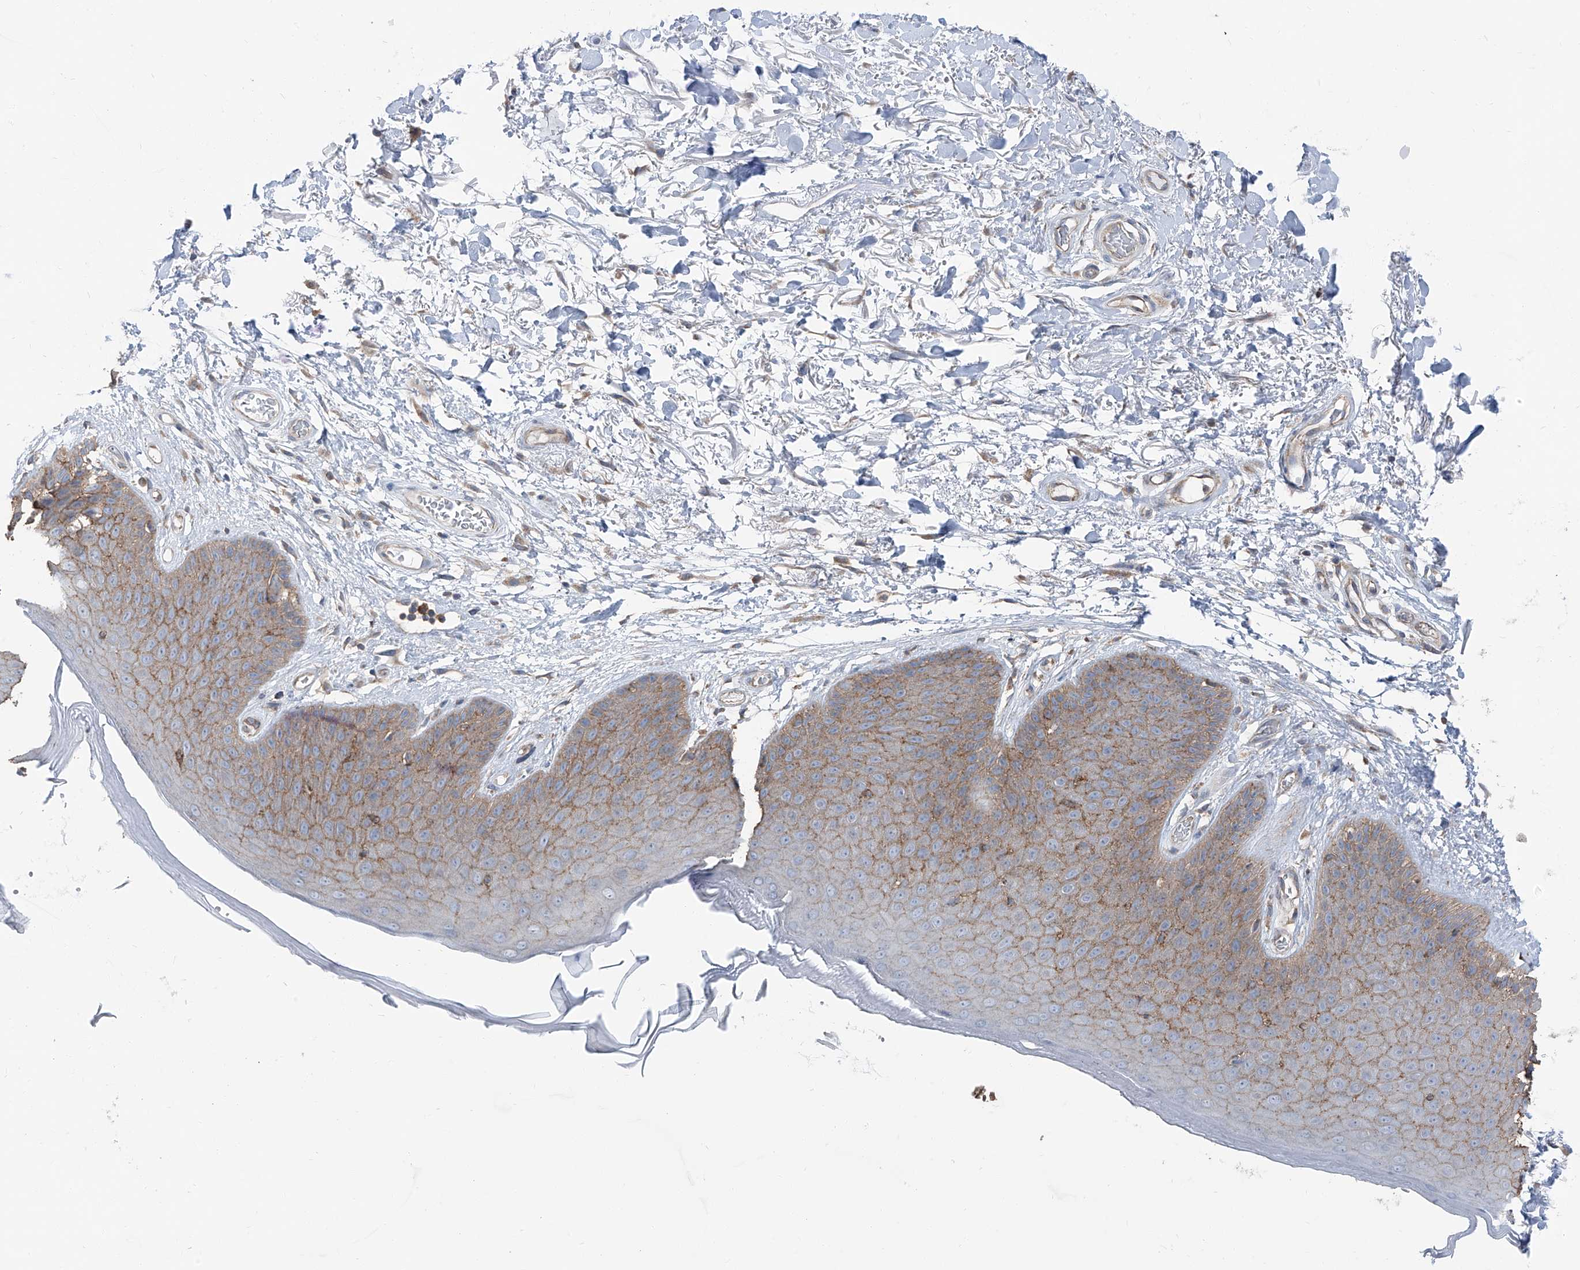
{"staining": {"intensity": "moderate", "quantity": "25%-75%", "location": "cytoplasmic/membranous"}, "tissue": "skin", "cell_type": "Epidermal cells", "image_type": "normal", "snomed": [{"axis": "morphology", "description": "Normal tissue, NOS"}, {"axis": "topography", "description": "Anal"}], "caption": "Moderate cytoplasmic/membranous staining for a protein is present in approximately 25%-75% of epidermal cells of normal skin using immunohistochemistry.", "gene": "GPR142", "patient": {"sex": "male", "age": 74}}